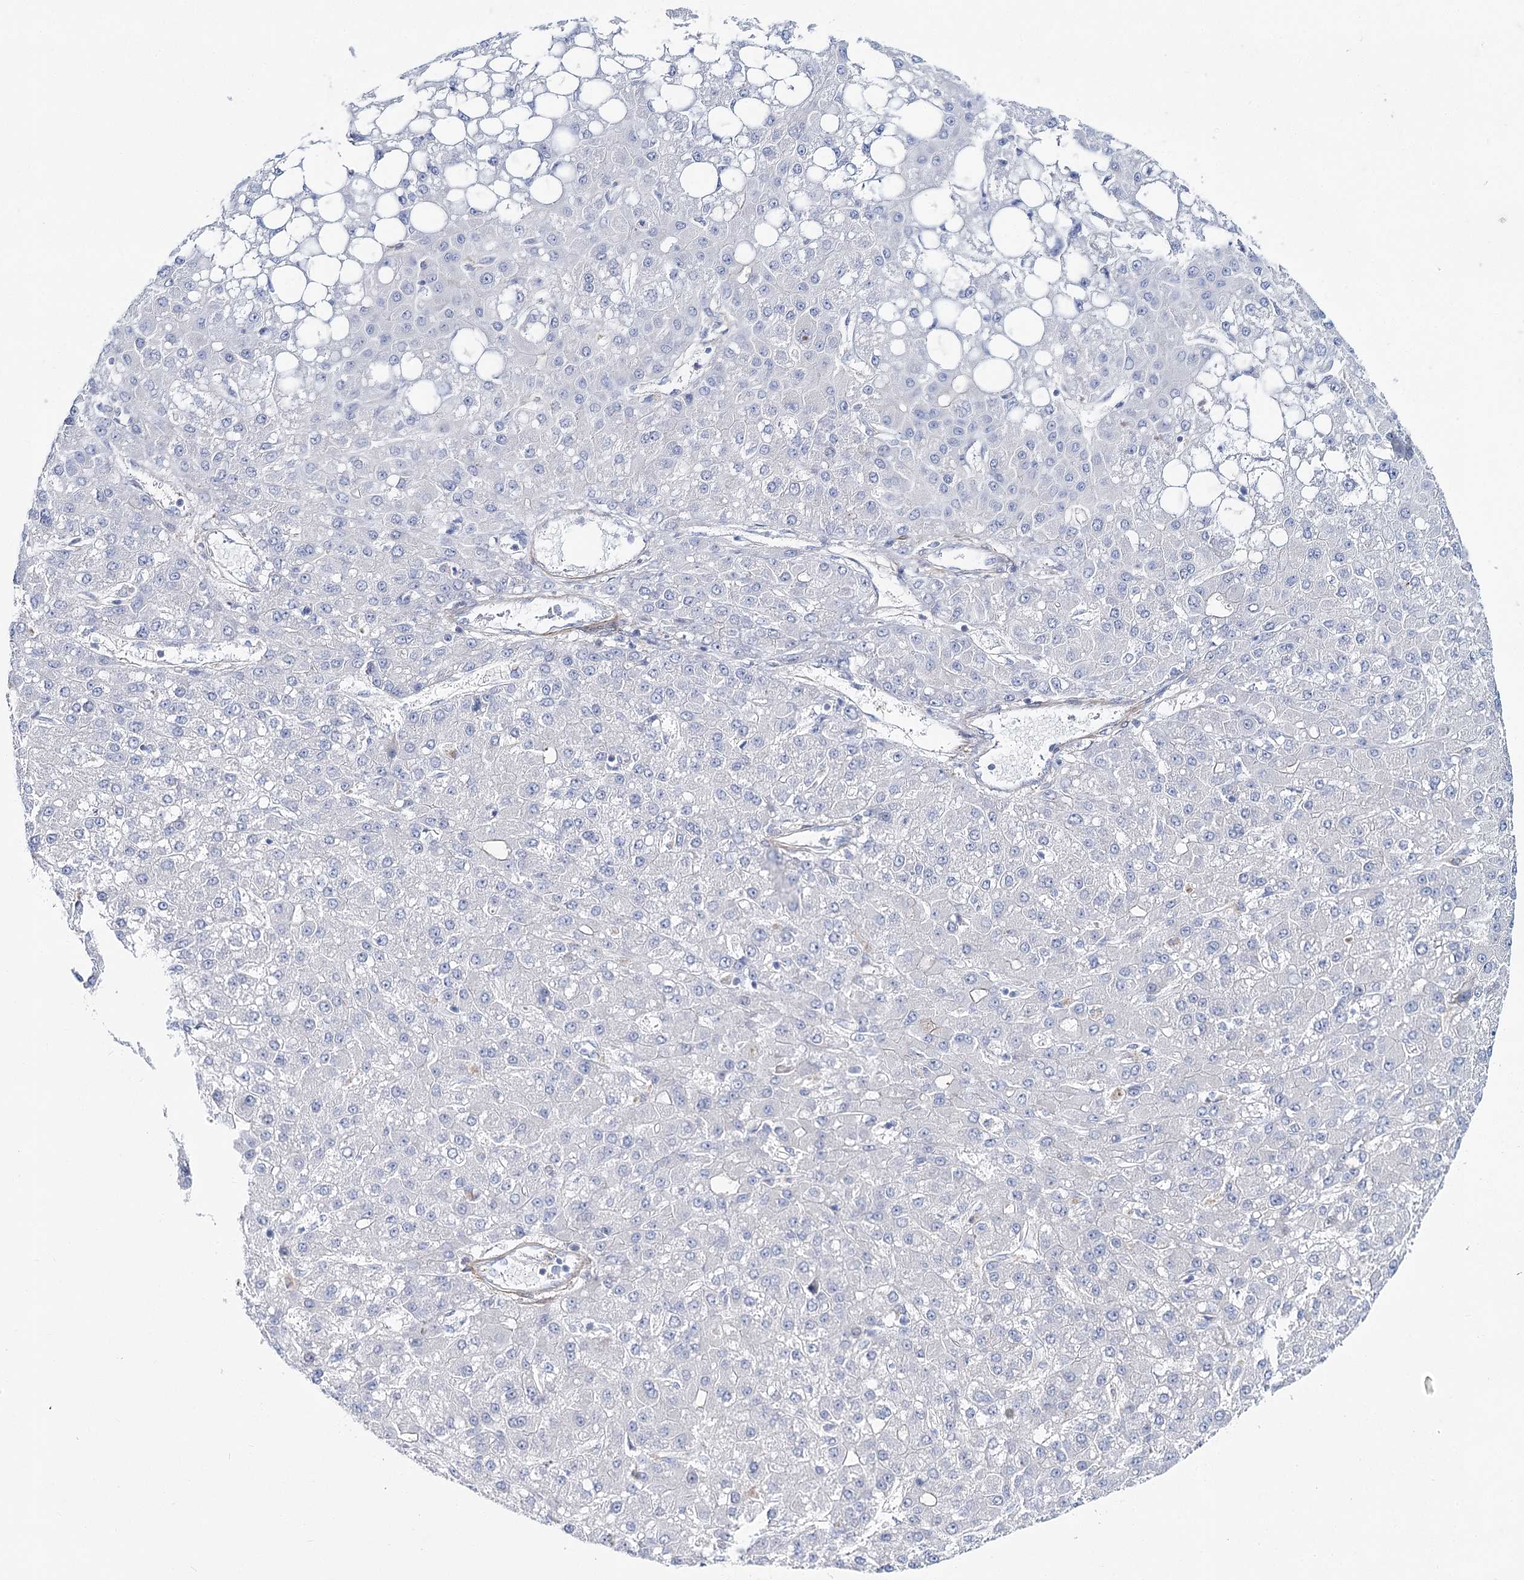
{"staining": {"intensity": "negative", "quantity": "none", "location": "none"}, "tissue": "liver cancer", "cell_type": "Tumor cells", "image_type": "cancer", "snomed": [{"axis": "morphology", "description": "Carcinoma, Hepatocellular, NOS"}, {"axis": "topography", "description": "Liver"}], "caption": "A high-resolution photomicrograph shows IHC staining of liver hepatocellular carcinoma, which exhibits no significant staining in tumor cells. The staining is performed using DAB (3,3'-diaminobenzidine) brown chromogen with nuclei counter-stained in using hematoxylin.", "gene": "ANKRD23", "patient": {"sex": "male", "age": 67}}